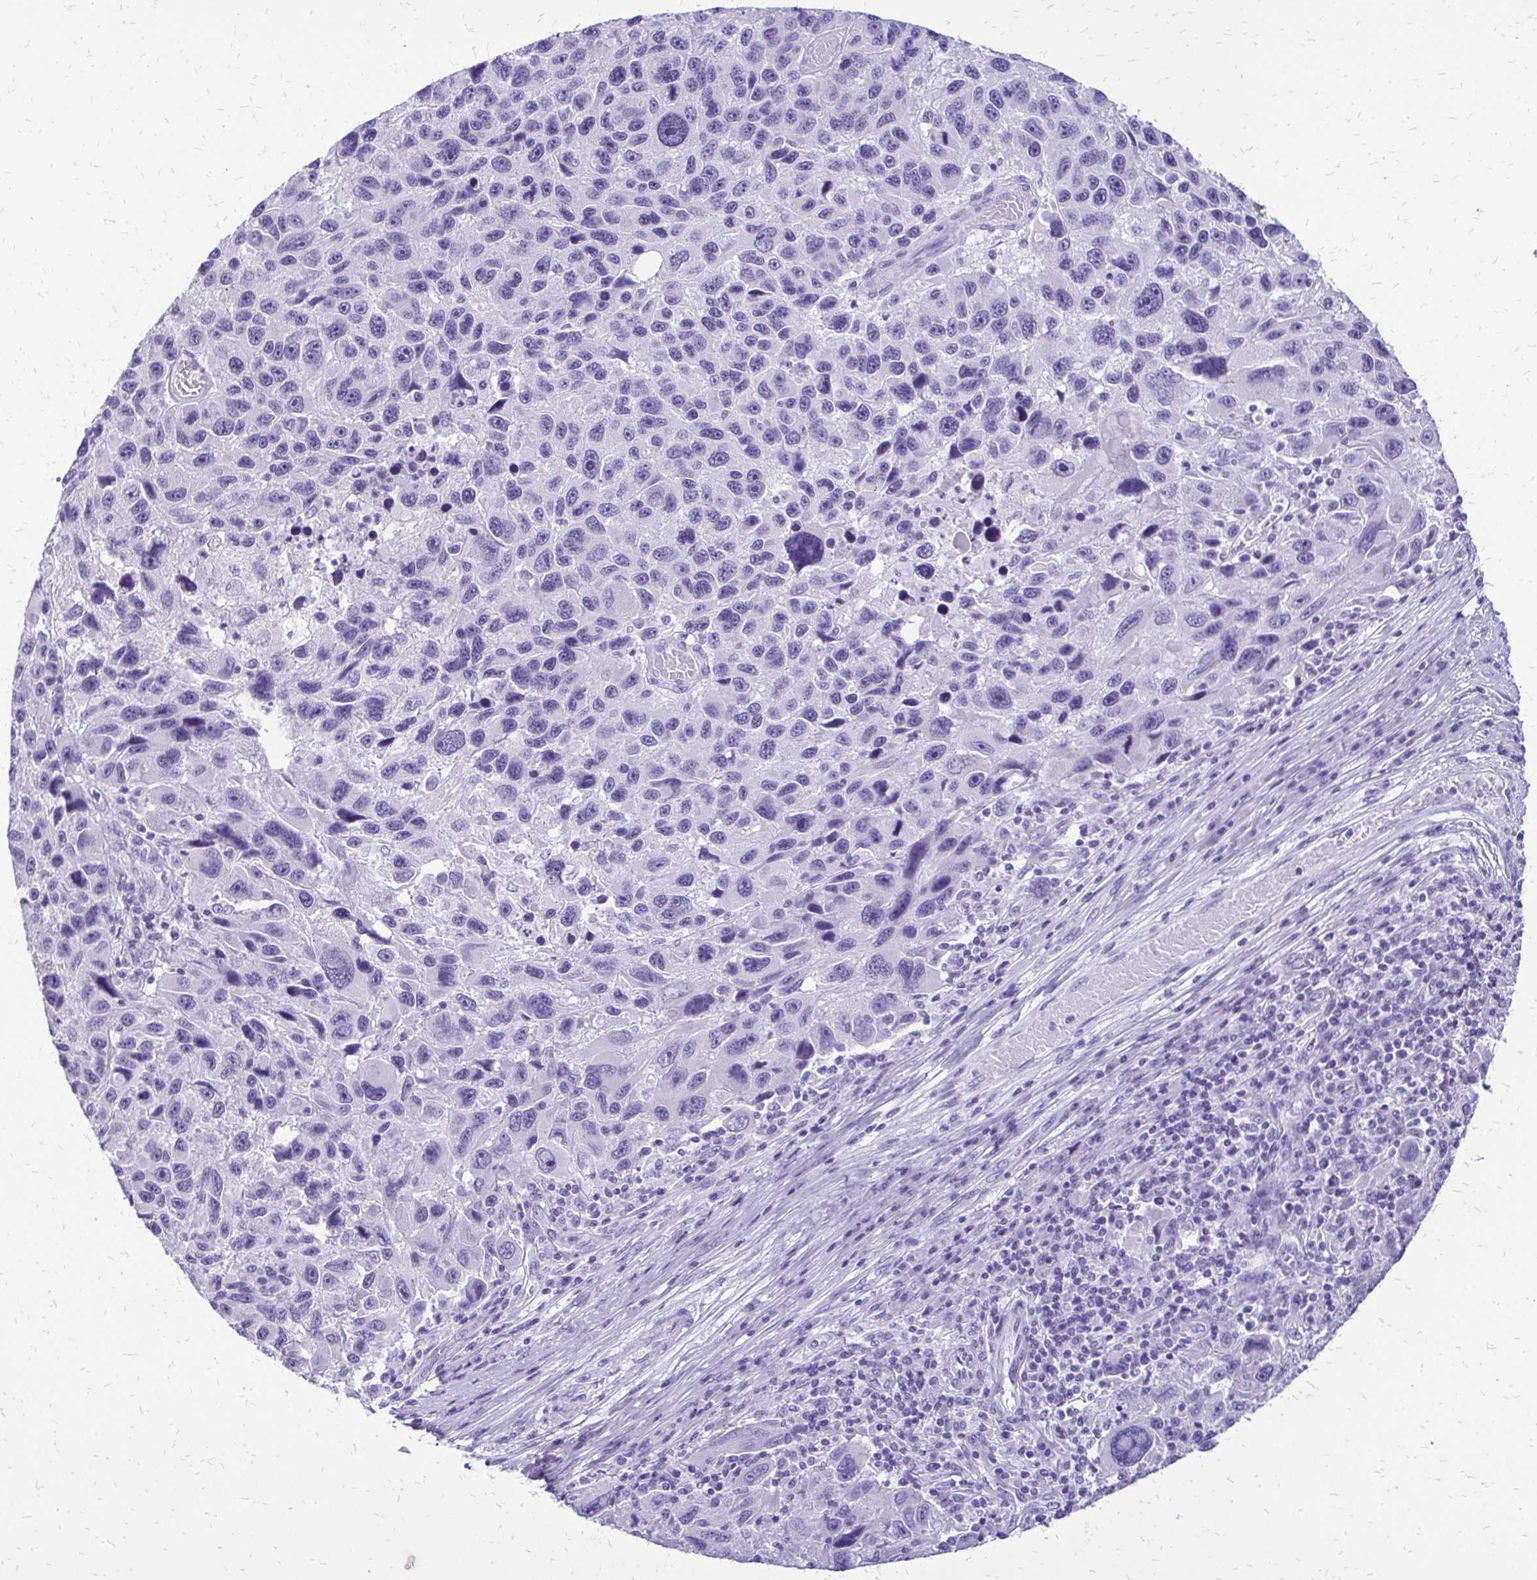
{"staining": {"intensity": "negative", "quantity": "none", "location": "none"}, "tissue": "melanoma", "cell_type": "Tumor cells", "image_type": "cancer", "snomed": [{"axis": "morphology", "description": "Malignant melanoma, NOS"}, {"axis": "topography", "description": "Skin"}], "caption": "IHC image of human melanoma stained for a protein (brown), which shows no expression in tumor cells.", "gene": "SLC32A1", "patient": {"sex": "male", "age": 53}}